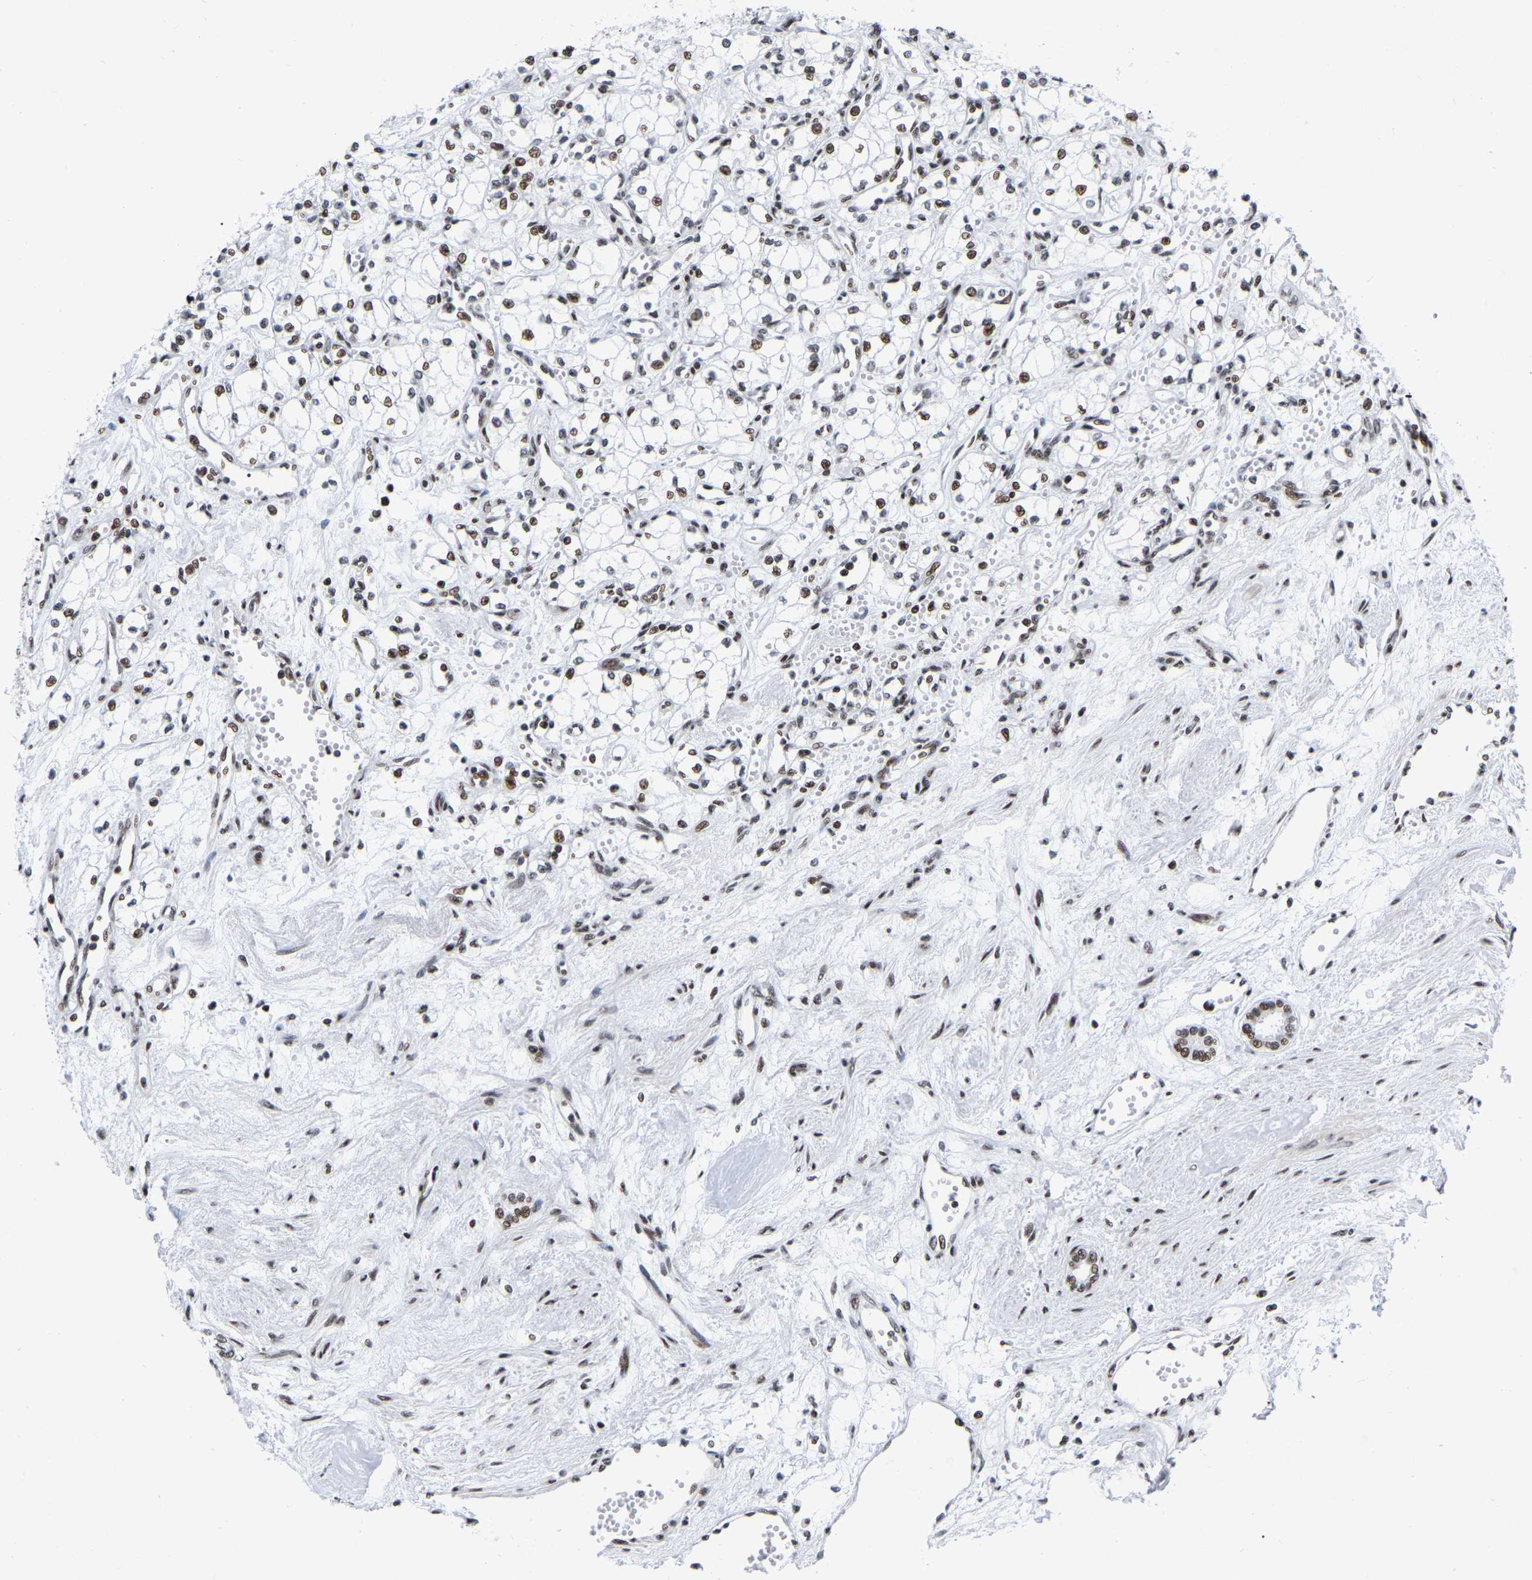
{"staining": {"intensity": "moderate", "quantity": ">75%", "location": "nuclear"}, "tissue": "renal cancer", "cell_type": "Tumor cells", "image_type": "cancer", "snomed": [{"axis": "morphology", "description": "Adenocarcinoma, NOS"}, {"axis": "topography", "description": "Kidney"}], "caption": "An immunohistochemistry (IHC) image of neoplastic tissue is shown. Protein staining in brown shows moderate nuclear positivity in renal adenocarcinoma within tumor cells.", "gene": "PRCC", "patient": {"sex": "male", "age": 59}}